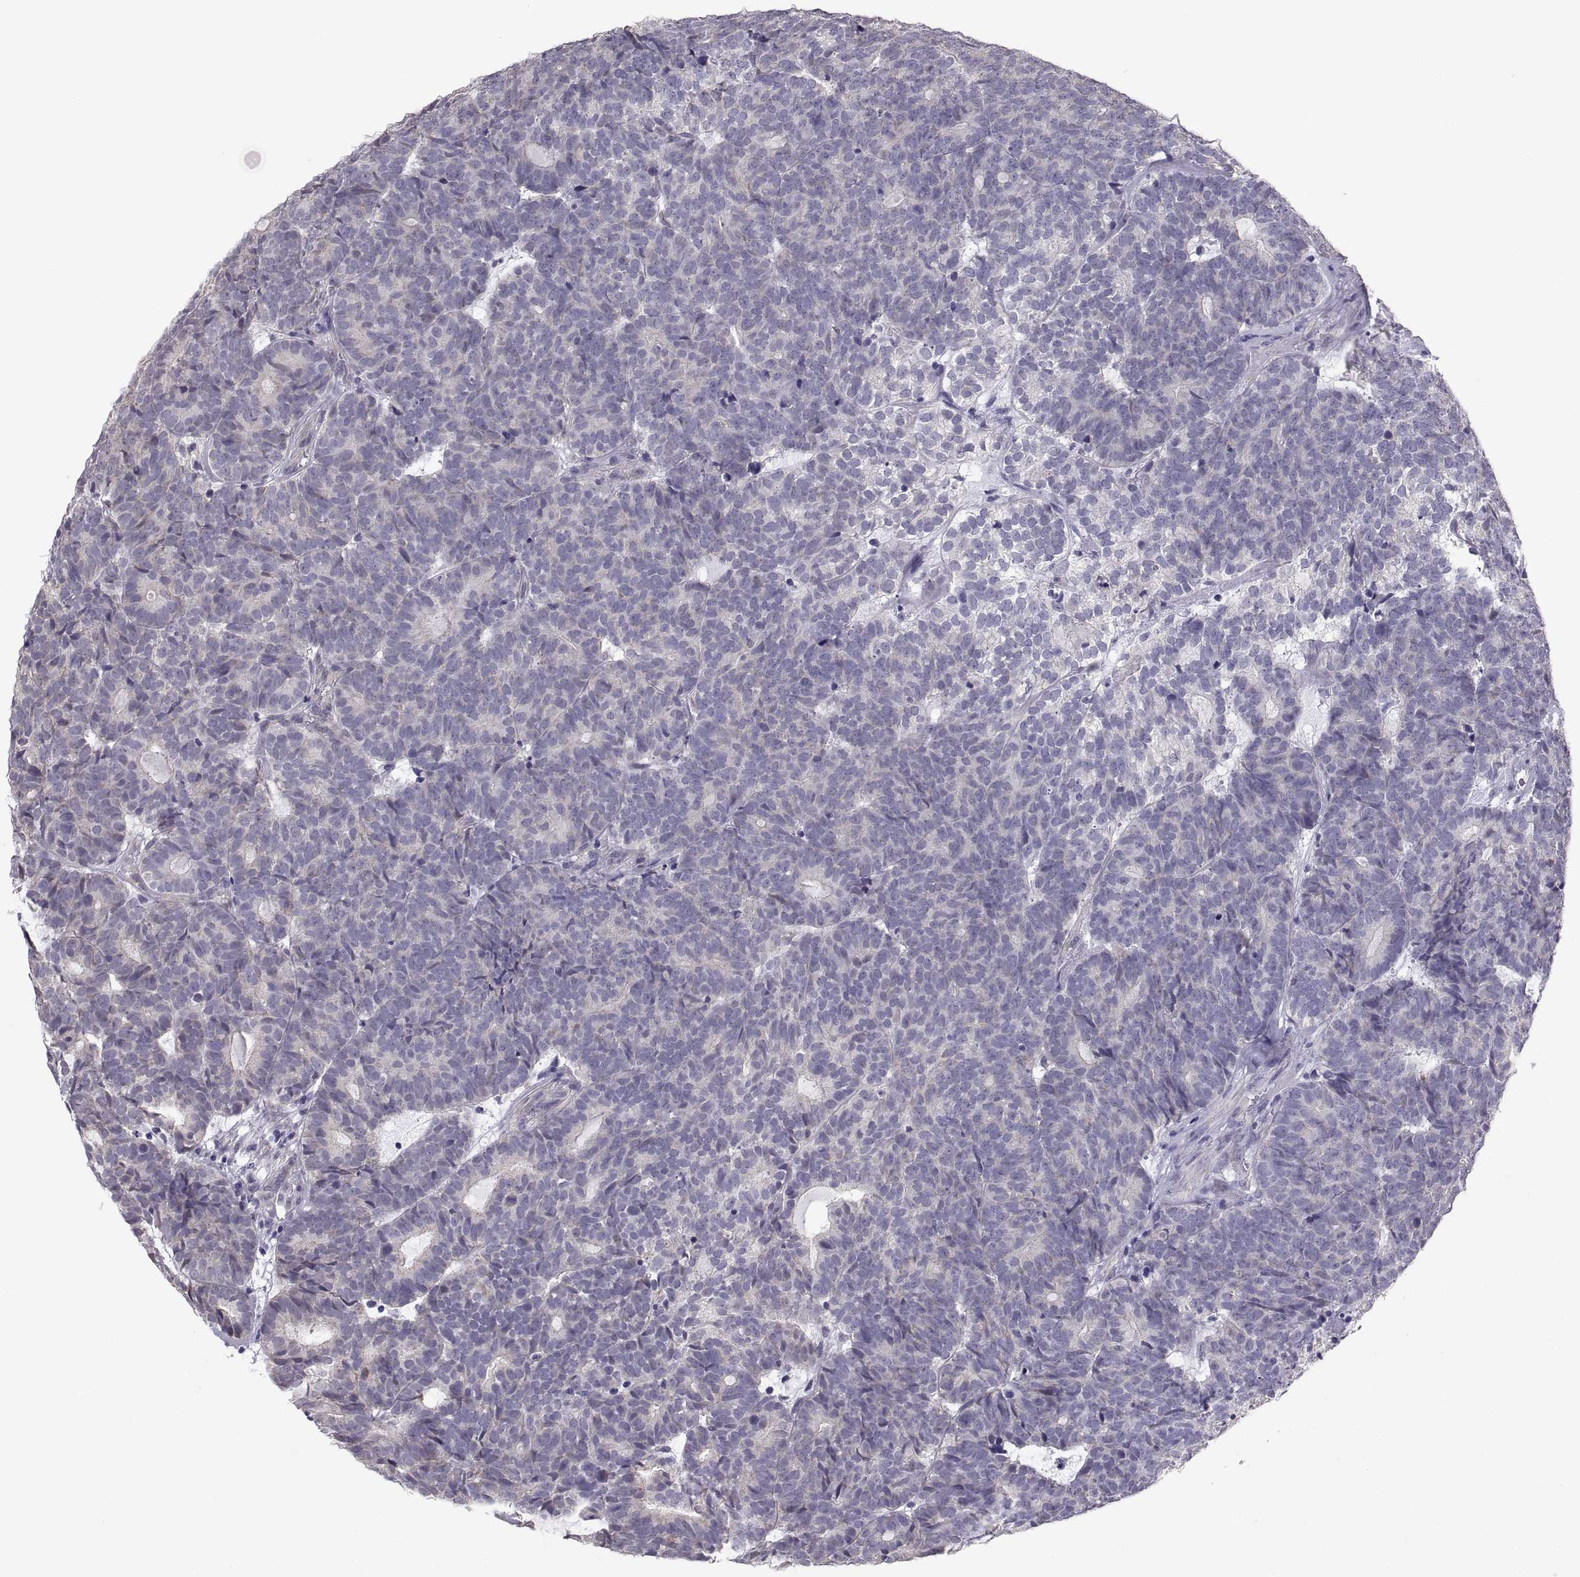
{"staining": {"intensity": "negative", "quantity": "none", "location": "none"}, "tissue": "head and neck cancer", "cell_type": "Tumor cells", "image_type": "cancer", "snomed": [{"axis": "morphology", "description": "Adenocarcinoma, NOS"}, {"axis": "topography", "description": "Head-Neck"}], "caption": "Protein analysis of head and neck adenocarcinoma reveals no significant staining in tumor cells.", "gene": "FAM170A", "patient": {"sex": "female", "age": 81}}